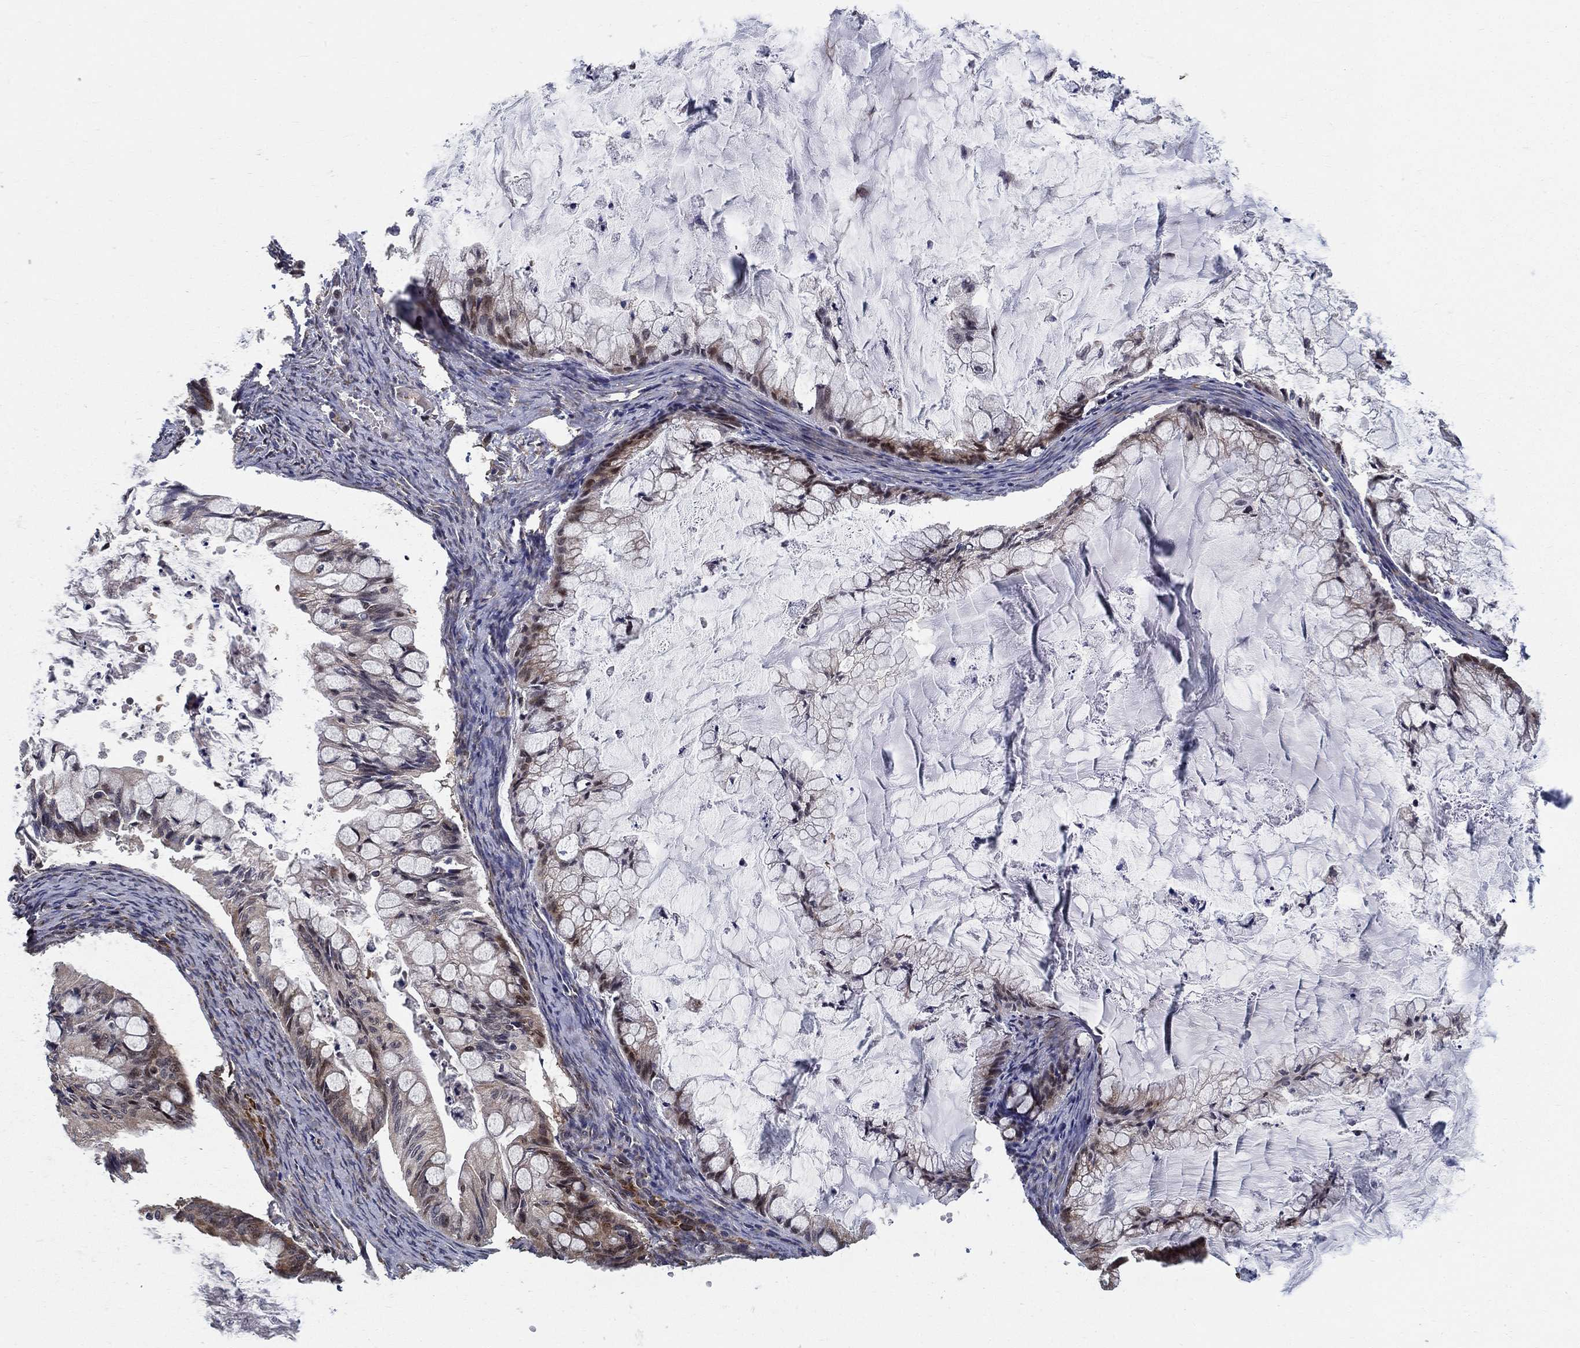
{"staining": {"intensity": "strong", "quantity": "25%-75%", "location": "nuclear"}, "tissue": "ovarian cancer", "cell_type": "Tumor cells", "image_type": "cancer", "snomed": [{"axis": "morphology", "description": "Cystadenocarcinoma, mucinous, NOS"}, {"axis": "topography", "description": "Ovary"}], "caption": "Mucinous cystadenocarcinoma (ovarian) stained with immunohistochemistry (IHC) shows strong nuclear staining in about 25%-75% of tumor cells.", "gene": "ZNF594", "patient": {"sex": "female", "age": 57}}